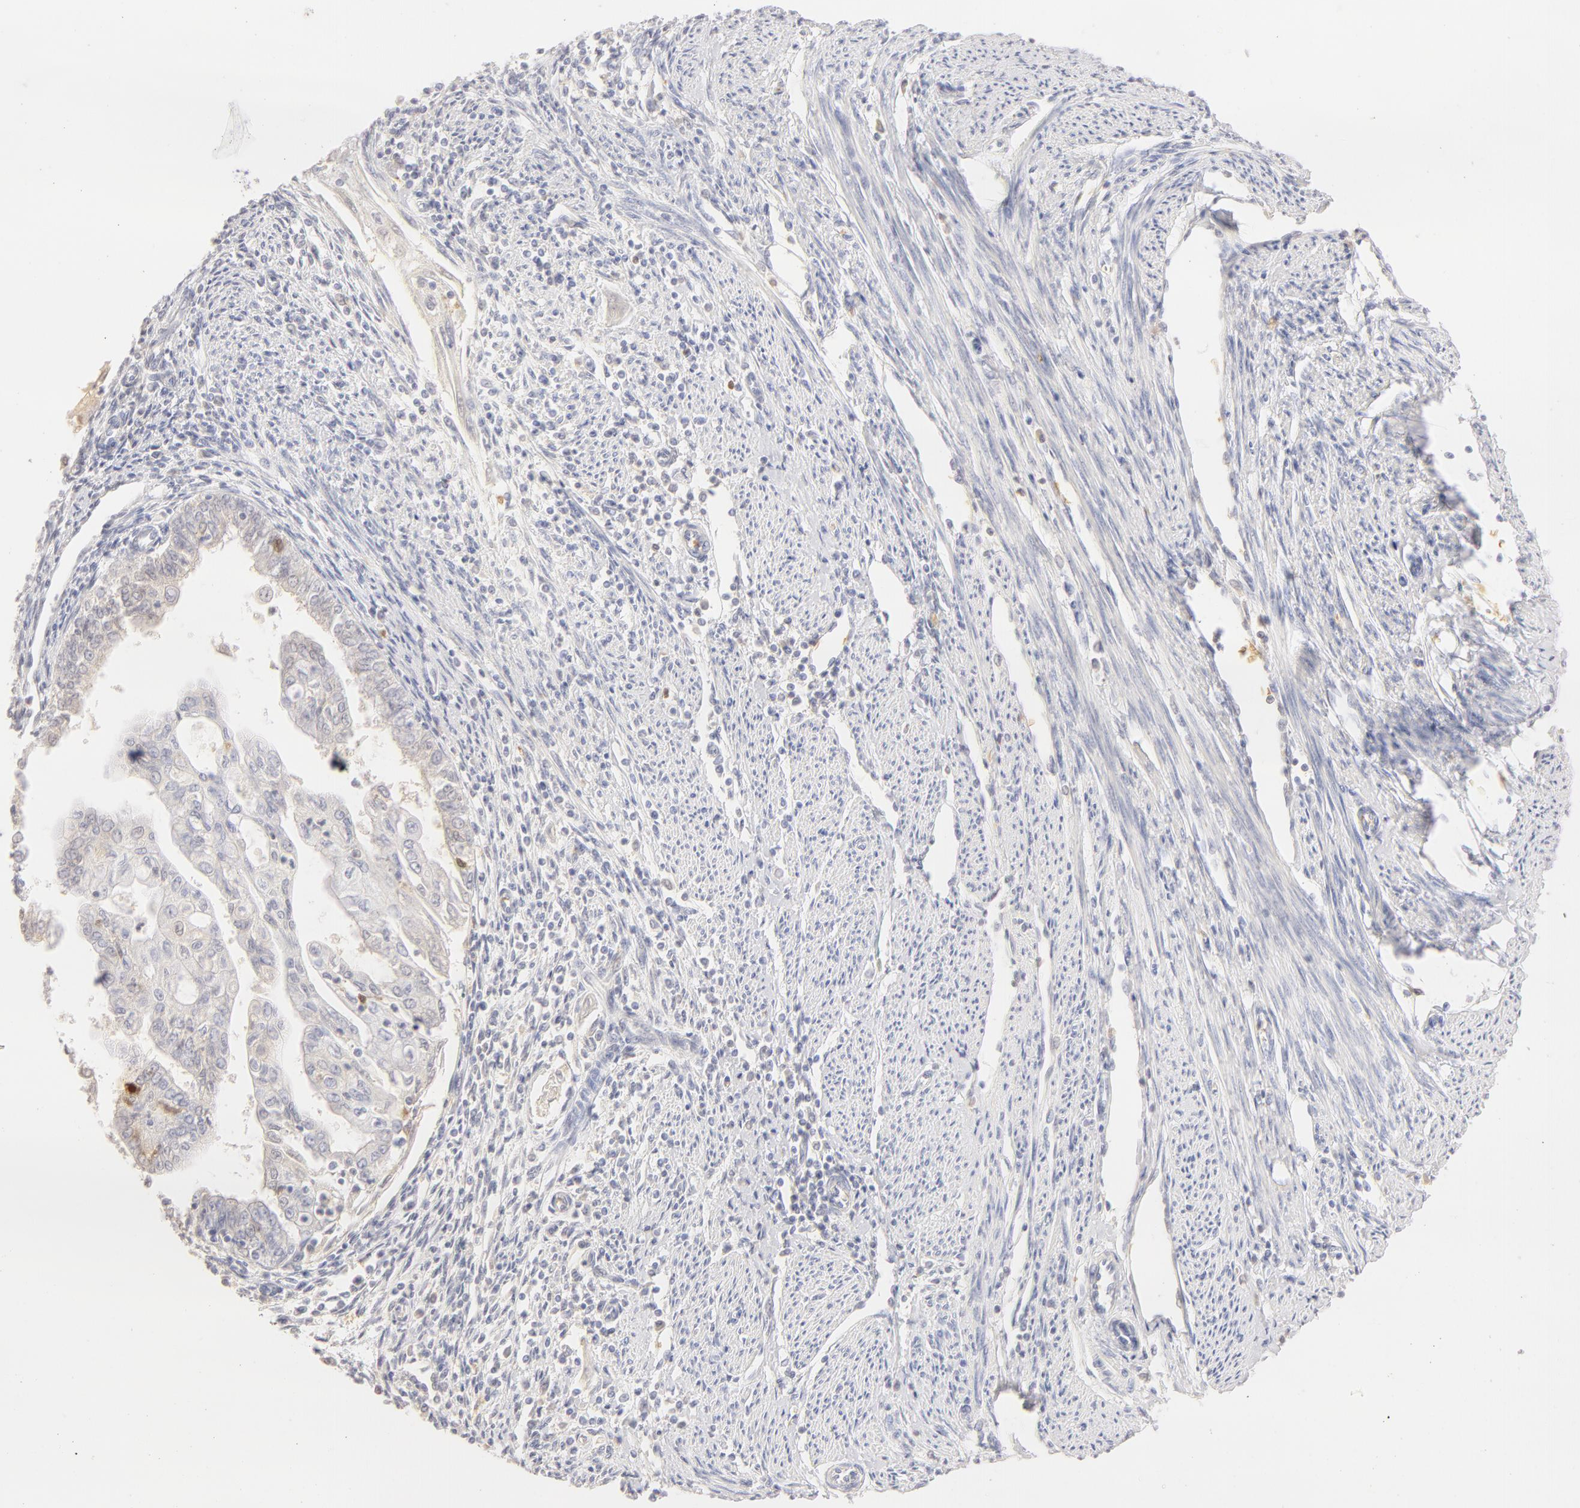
{"staining": {"intensity": "negative", "quantity": "none", "location": "none"}, "tissue": "endometrial cancer", "cell_type": "Tumor cells", "image_type": "cancer", "snomed": [{"axis": "morphology", "description": "Adenocarcinoma, NOS"}, {"axis": "topography", "description": "Endometrium"}], "caption": "Immunohistochemistry (IHC) of human adenocarcinoma (endometrial) shows no expression in tumor cells. Brightfield microscopy of immunohistochemistry (IHC) stained with DAB (brown) and hematoxylin (blue), captured at high magnification.", "gene": "CA2", "patient": {"sex": "female", "age": 75}}